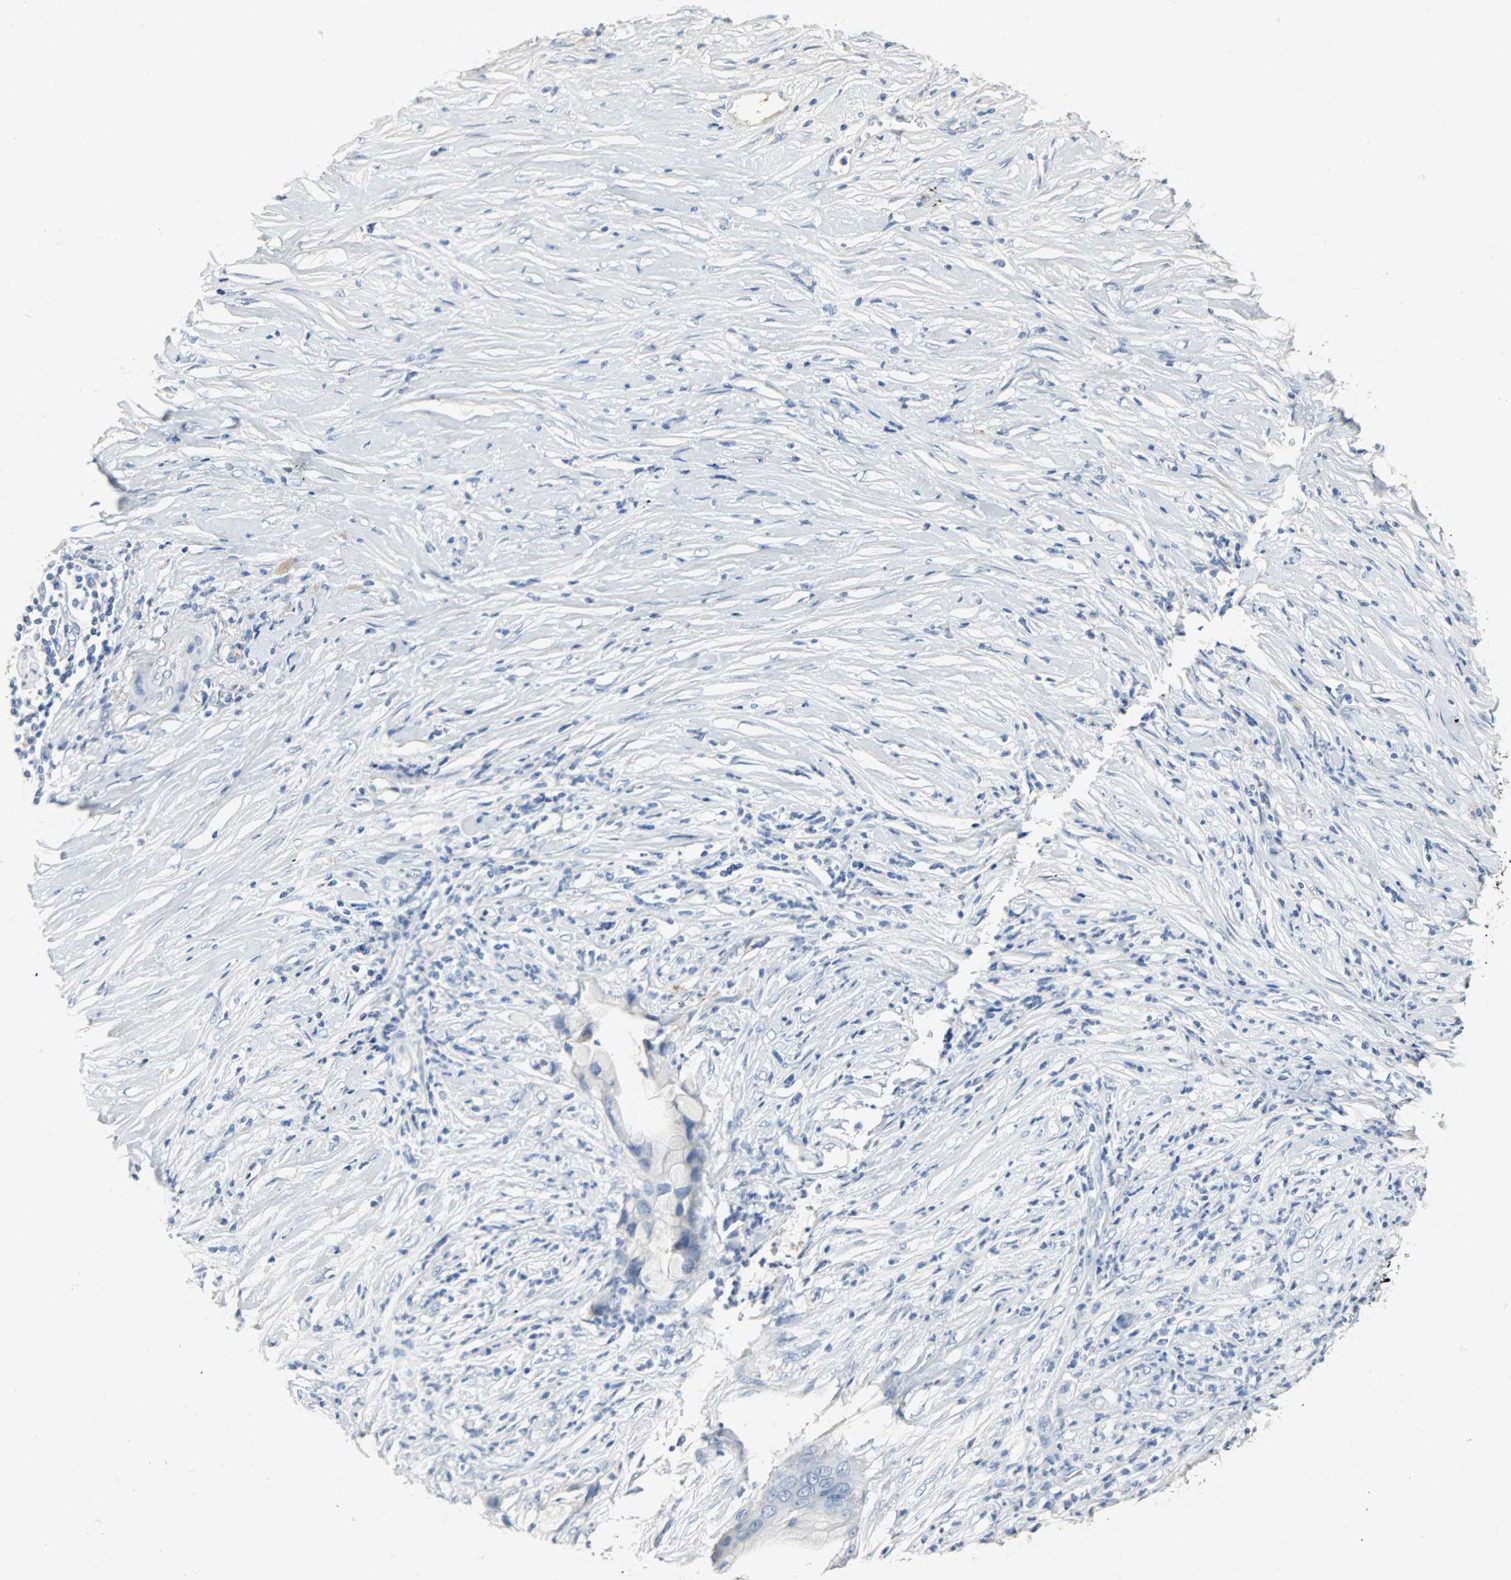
{"staining": {"intensity": "negative", "quantity": "none", "location": "none"}, "tissue": "pancreatic cancer", "cell_type": "Tumor cells", "image_type": "cancer", "snomed": [{"axis": "morphology", "description": "Adenocarcinoma, NOS"}, {"axis": "topography", "description": "Pancreas"}], "caption": "Protein analysis of pancreatic adenocarcinoma displays no significant positivity in tumor cells.", "gene": "CRP", "patient": {"sex": "female", "age": 59}}